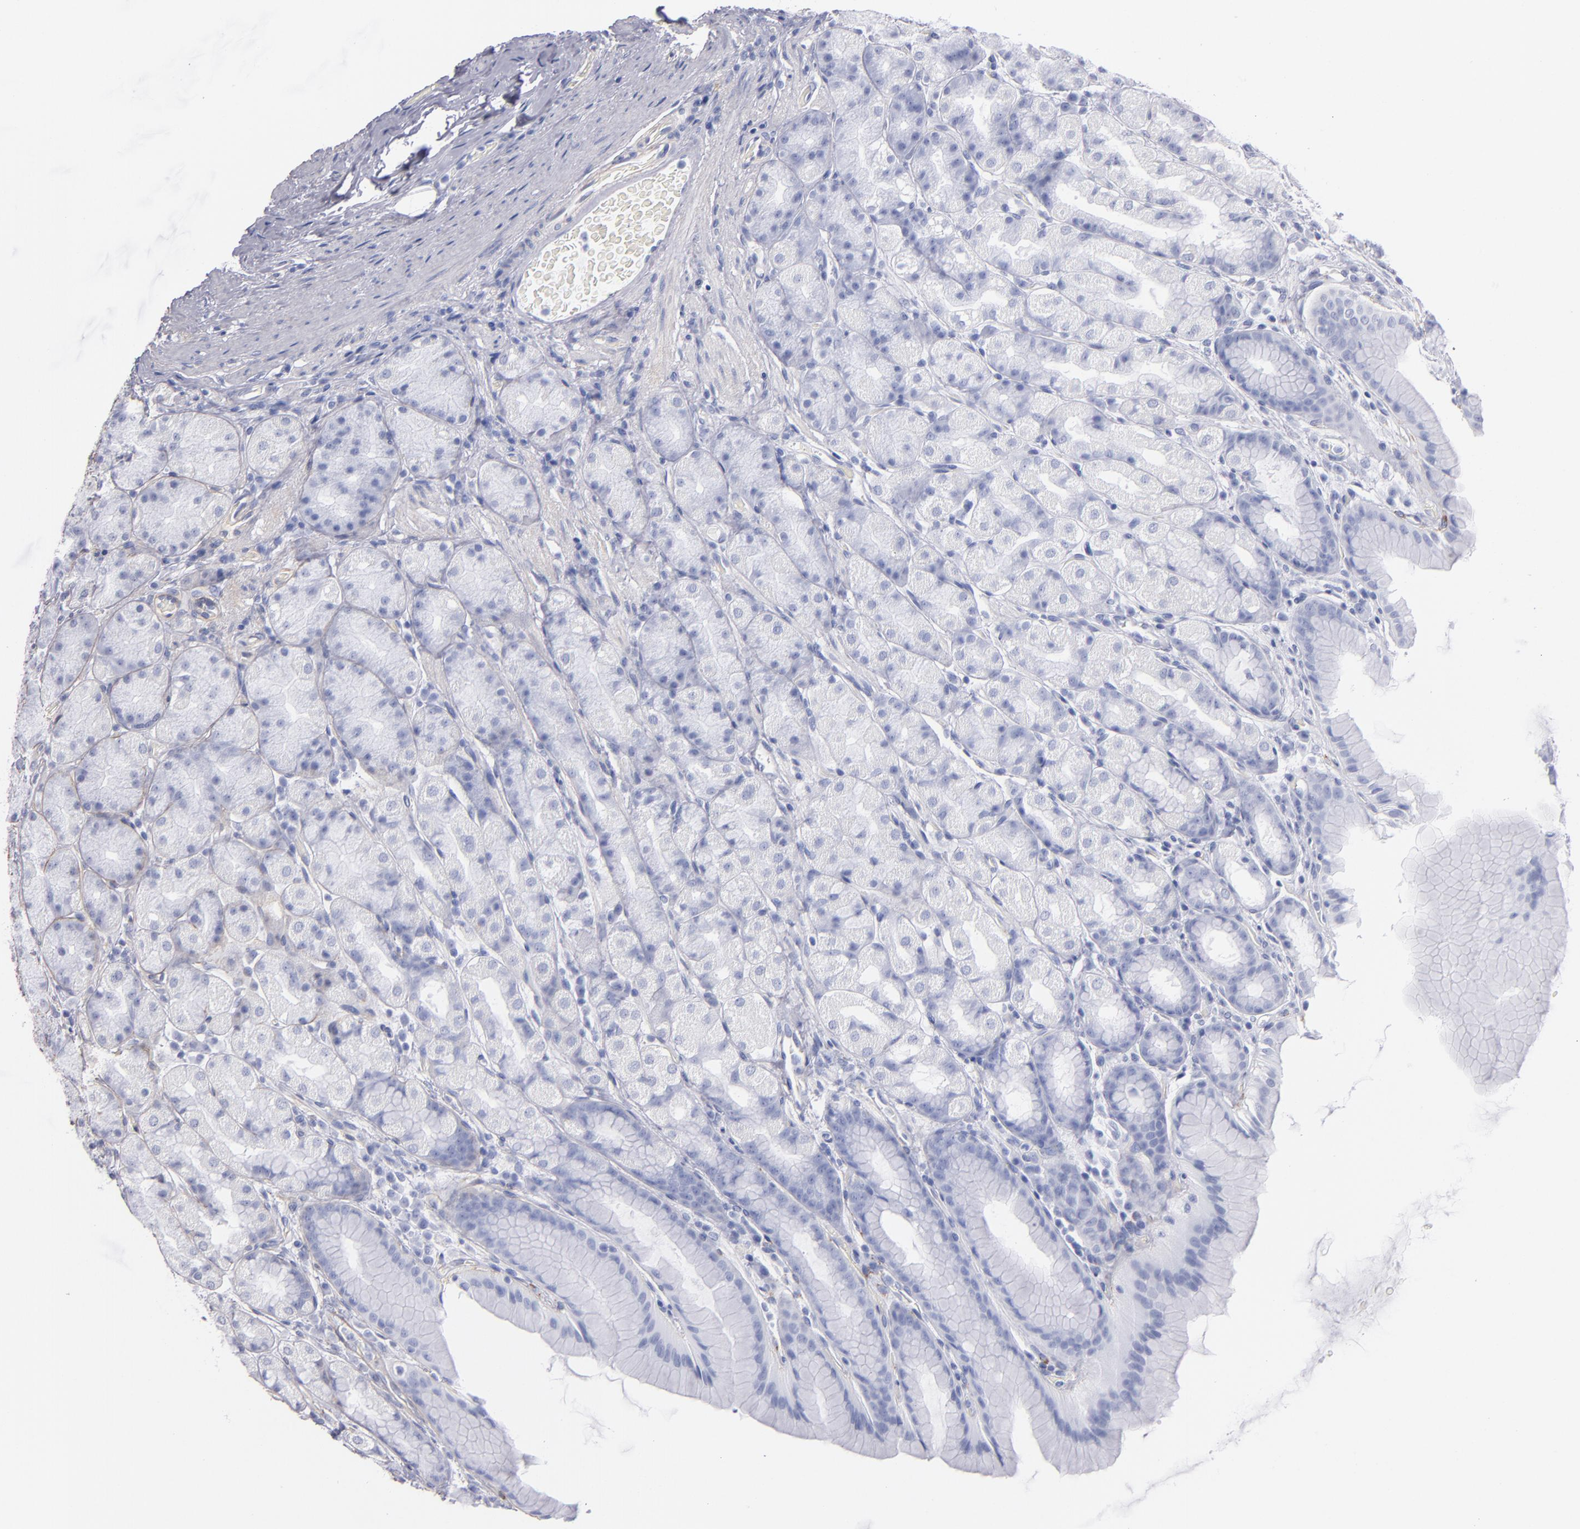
{"staining": {"intensity": "weak", "quantity": "<25%", "location": "cytoplasmic/membranous"}, "tissue": "stomach", "cell_type": "Glandular cells", "image_type": "normal", "snomed": [{"axis": "morphology", "description": "Normal tissue, NOS"}, {"axis": "topography", "description": "Stomach, upper"}], "caption": "Image shows no protein positivity in glandular cells of normal stomach. The staining was performed using DAB (3,3'-diaminobenzidine) to visualize the protein expression in brown, while the nuclei were stained in blue with hematoxylin (Magnification: 20x).", "gene": "LAMC1", "patient": {"sex": "male", "age": 68}}